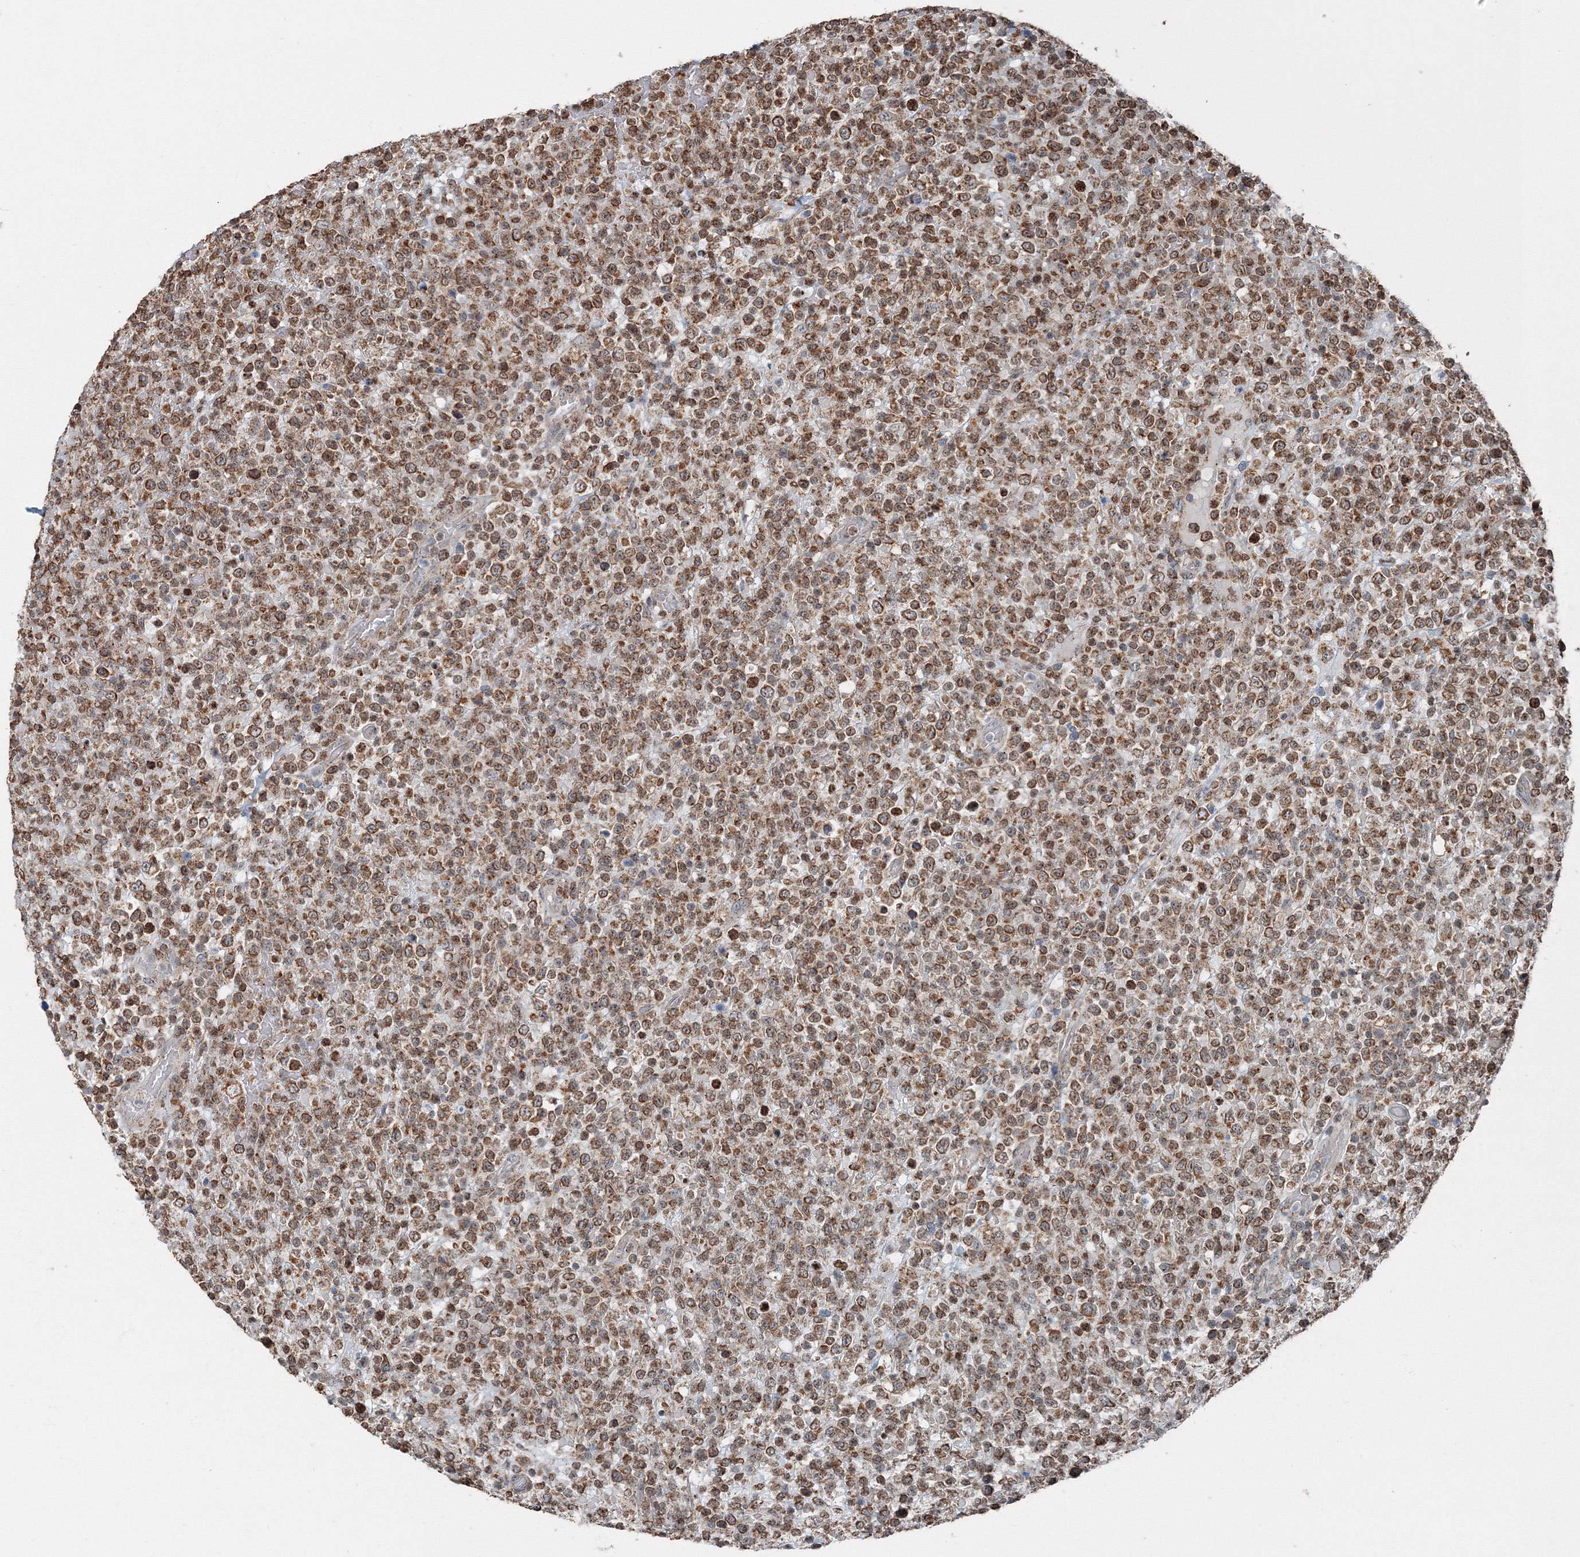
{"staining": {"intensity": "moderate", "quantity": ">75%", "location": "cytoplasmic/membranous,nuclear"}, "tissue": "lymphoma", "cell_type": "Tumor cells", "image_type": "cancer", "snomed": [{"axis": "morphology", "description": "Malignant lymphoma, non-Hodgkin's type, High grade"}, {"axis": "topography", "description": "Colon"}], "caption": "DAB immunohistochemical staining of lymphoma reveals moderate cytoplasmic/membranous and nuclear protein positivity in approximately >75% of tumor cells.", "gene": "AASDH", "patient": {"sex": "female", "age": 53}}